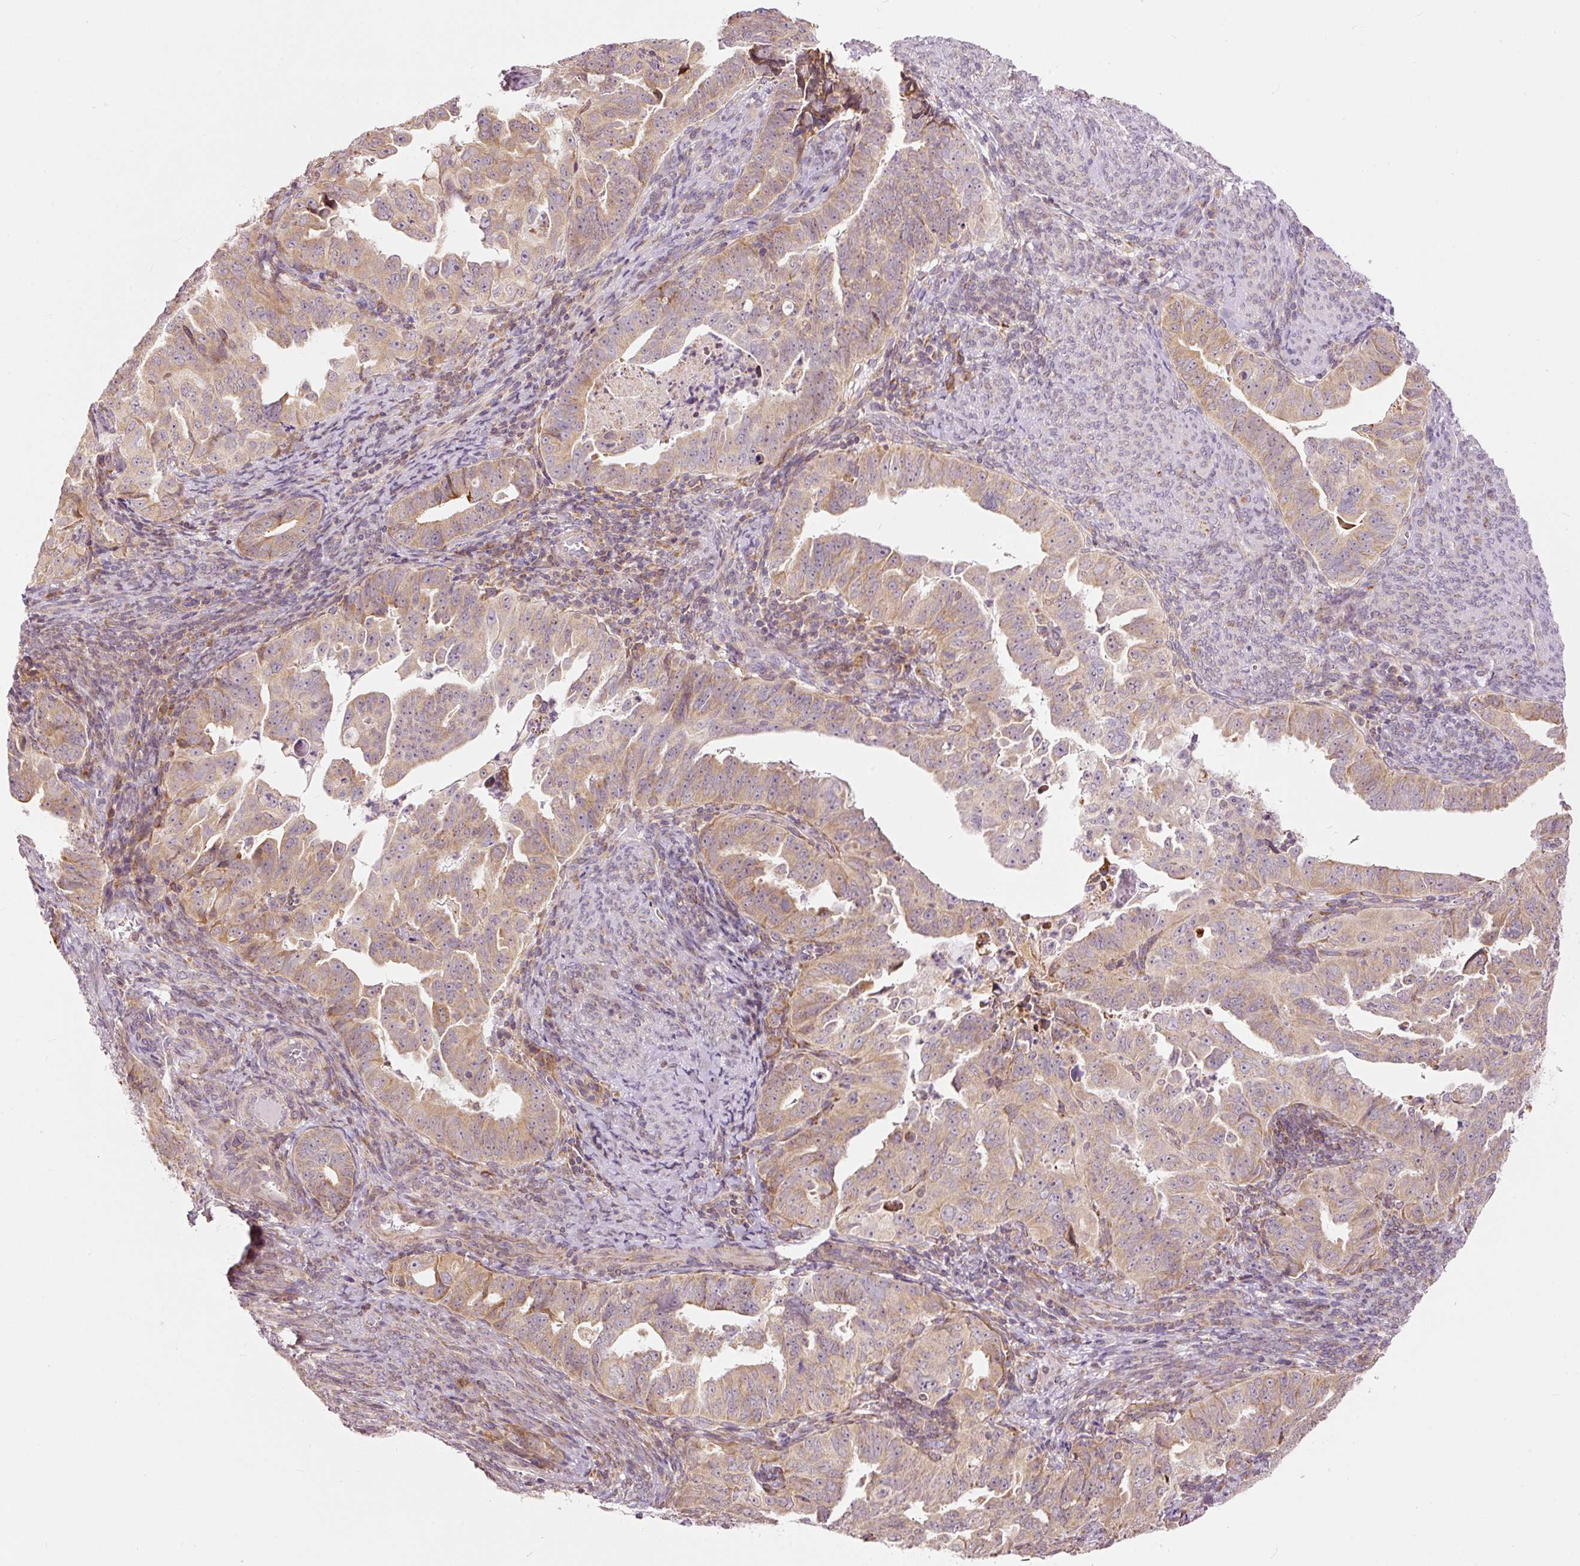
{"staining": {"intensity": "moderate", "quantity": ">75%", "location": "cytoplasmic/membranous"}, "tissue": "endometrial cancer", "cell_type": "Tumor cells", "image_type": "cancer", "snomed": [{"axis": "morphology", "description": "Adenocarcinoma, NOS"}, {"axis": "topography", "description": "Endometrium"}], "caption": "Immunohistochemical staining of human endometrial adenocarcinoma shows medium levels of moderate cytoplasmic/membranous staining in about >75% of tumor cells. The staining was performed using DAB (3,3'-diaminobenzidine) to visualize the protein expression in brown, while the nuclei were stained in blue with hematoxylin (Magnification: 20x).", "gene": "SNAPC5", "patient": {"sex": "female", "age": 65}}